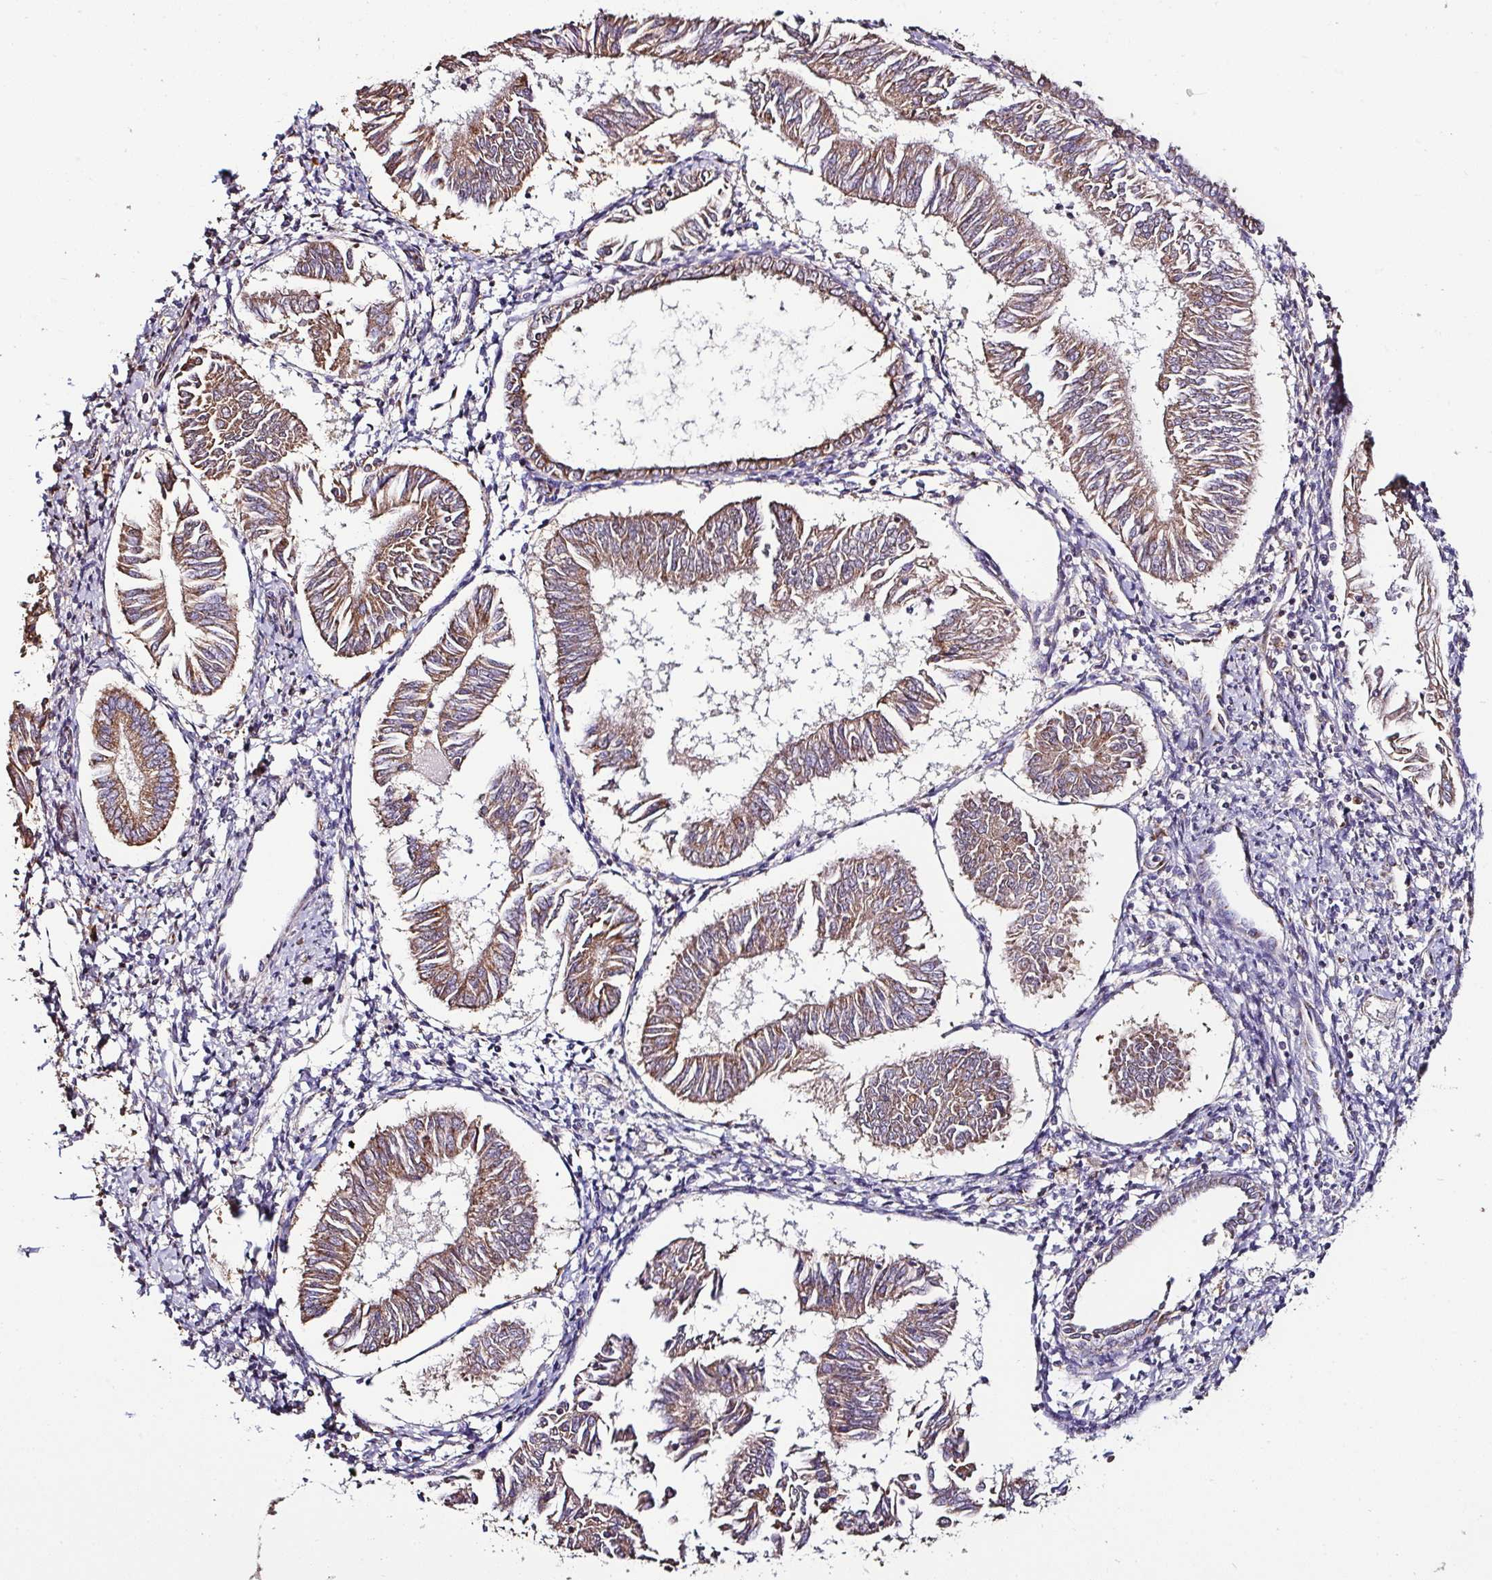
{"staining": {"intensity": "moderate", "quantity": ">75%", "location": "cytoplasmic/membranous"}, "tissue": "endometrial cancer", "cell_type": "Tumor cells", "image_type": "cancer", "snomed": [{"axis": "morphology", "description": "Adenocarcinoma, NOS"}, {"axis": "topography", "description": "Endometrium"}], "caption": "Approximately >75% of tumor cells in endometrial cancer (adenocarcinoma) show moderate cytoplasmic/membranous protein expression as visualized by brown immunohistochemical staining.", "gene": "CPD", "patient": {"sex": "female", "age": 58}}